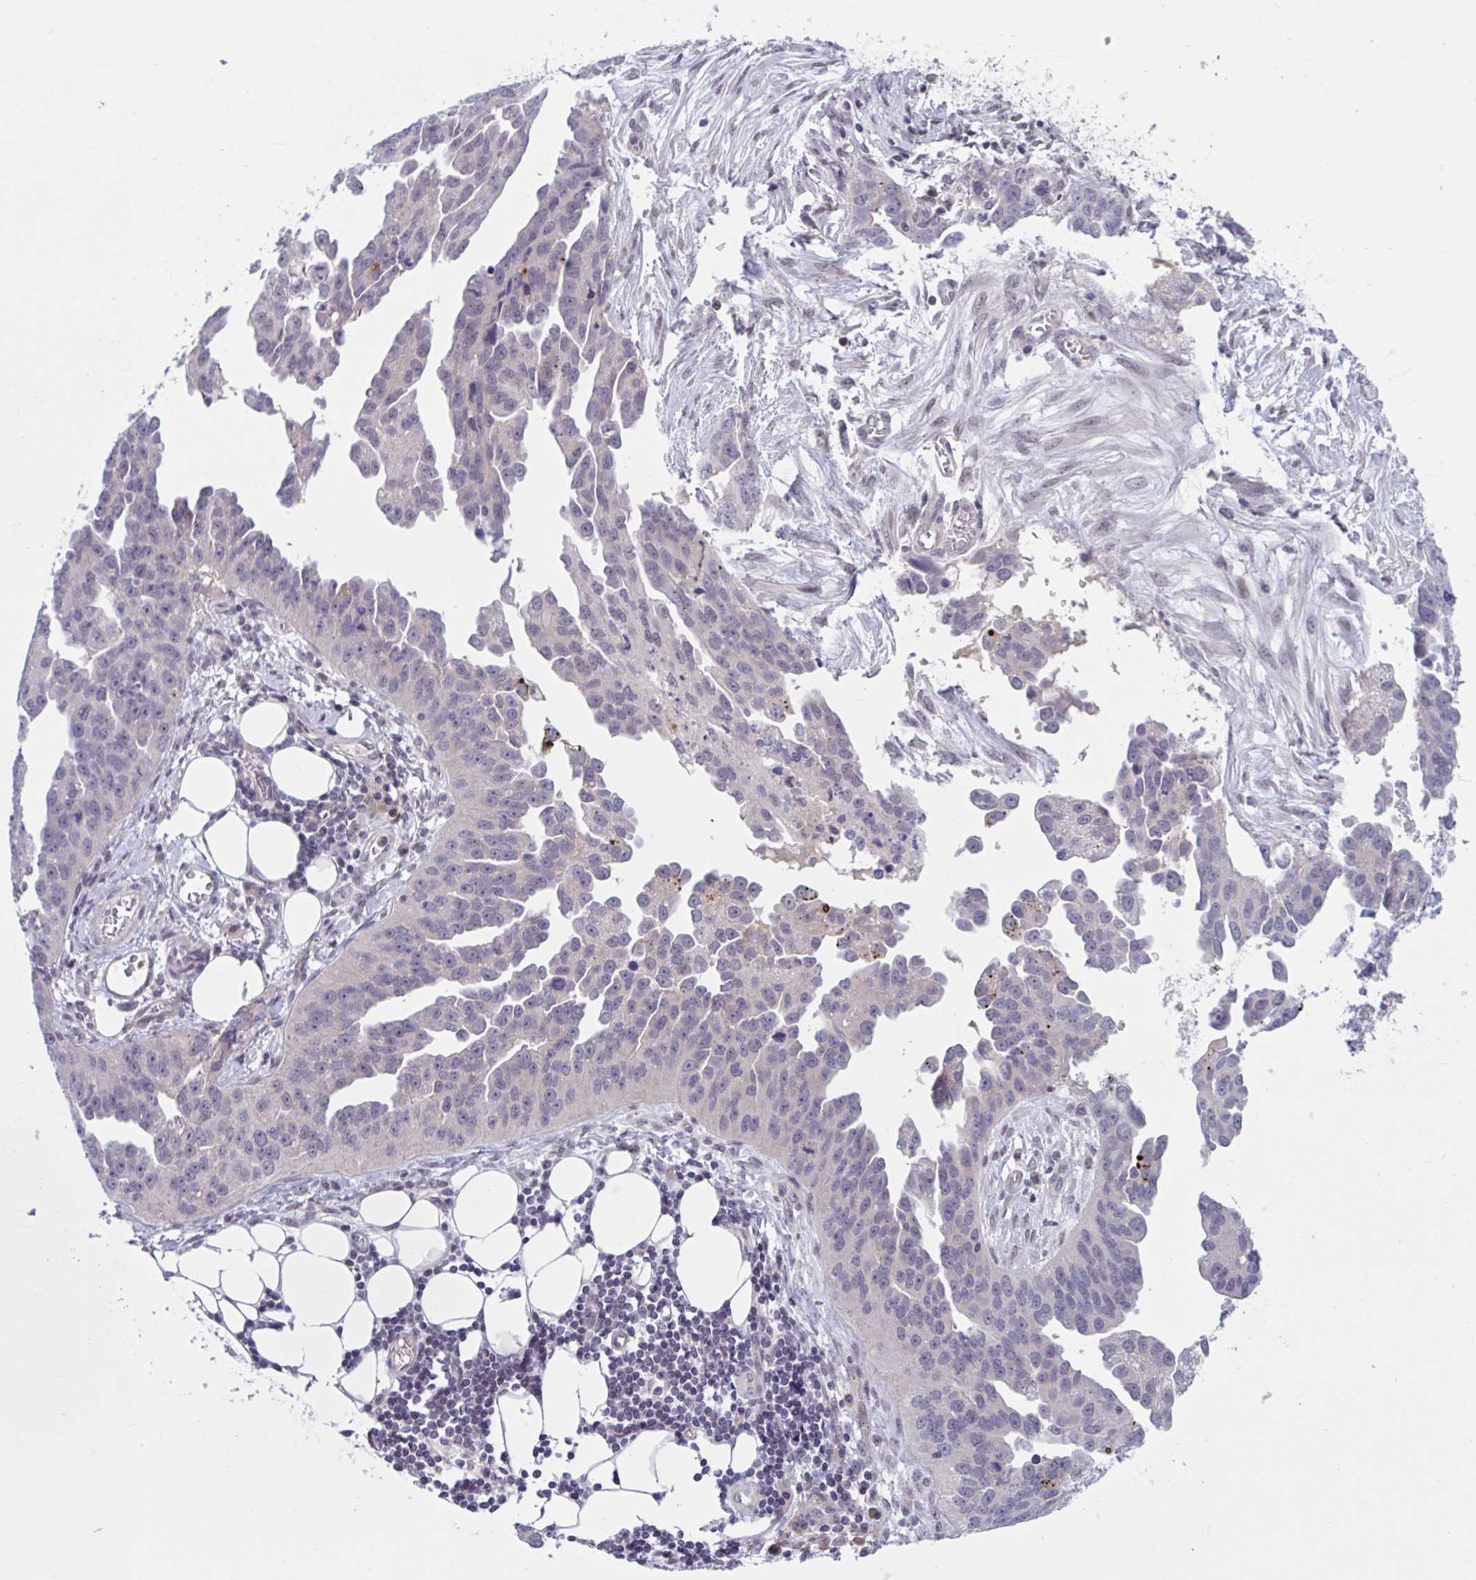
{"staining": {"intensity": "negative", "quantity": "none", "location": "none"}, "tissue": "ovarian cancer", "cell_type": "Tumor cells", "image_type": "cancer", "snomed": [{"axis": "morphology", "description": "Cystadenocarcinoma, serous, NOS"}, {"axis": "topography", "description": "Ovary"}], "caption": "An immunohistochemistry (IHC) photomicrograph of ovarian serous cystadenocarcinoma is shown. There is no staining in tumor cells of ovarian serous cystadenocarcinoma.", "gene": "TTC7B", "patient": {"sex": "female", "age": 75}}